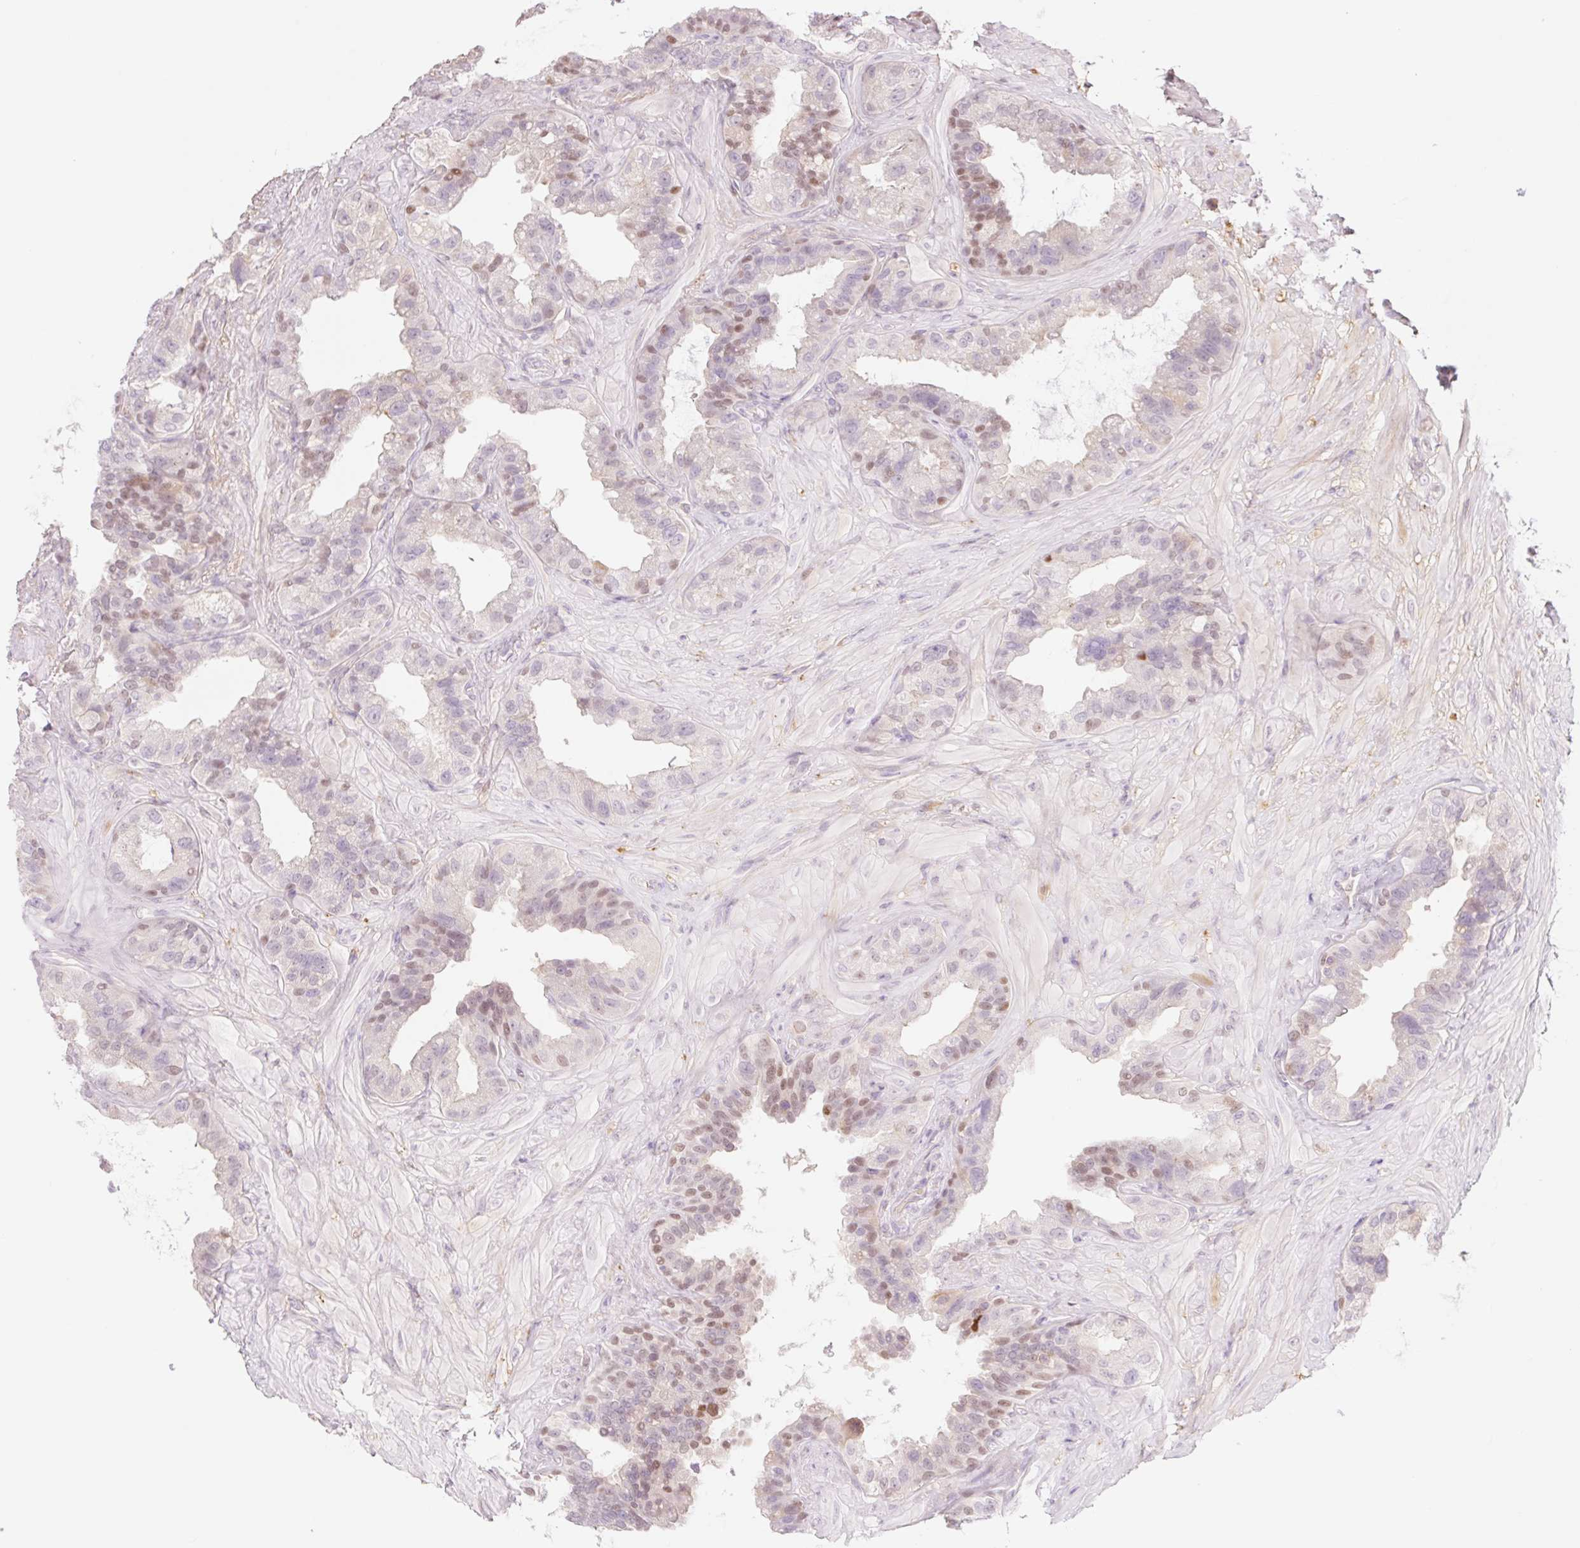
{"staining": {"intensity": "moderate", "quantity": "25%-75%", "location": "nuclear"}, "tissue": "seminal vesicle", "cell_type": "Glandular cells", "image_type": "normal", "snomed": [{"axis": "morphology", "description": "Normal tissue, NOS"}, {"axis": "topography", "description": "Seminal veicle"}, {"axis": "topography", "description": "Peripheral nerve tissue"}], "caption": "Seminal vesicle stained for a protein reveals moderate nuclear positivity in glandular cells. The protein of interest is shown in brown color, while the nuclei are stained blue.", "gene": "HEBP1", "patient": {"sex": "male", "age": 76}}